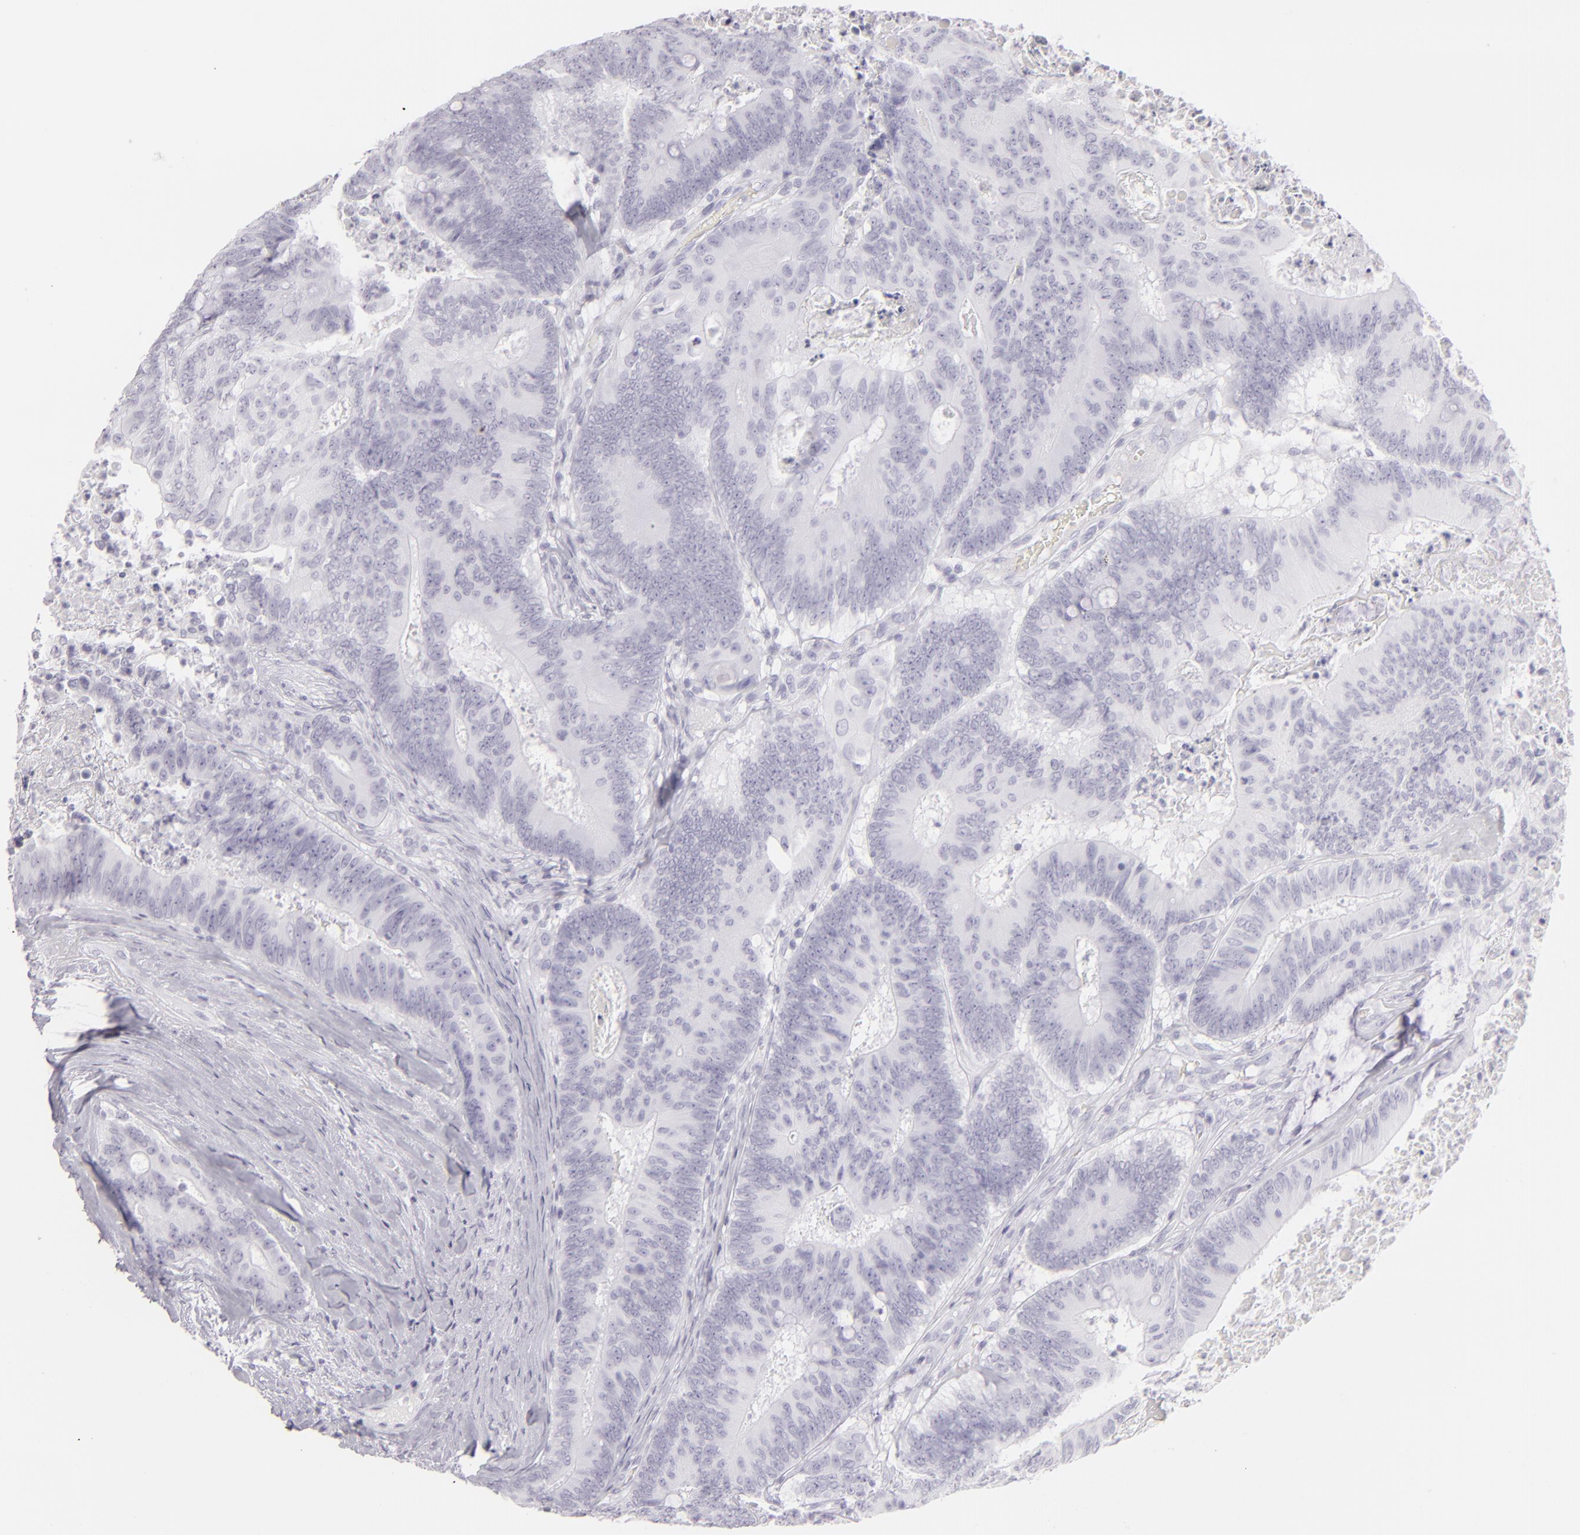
{"staining": {"intensity": "negative", "quantity": "none", "location": "none"}, "tissue": "colorectal cancer", "cell_type": "Tumor cells", "image_type": "cancer", "snomed": [{"axis": "morphology", "description": "Adenocarcinoma, NOS"}, {"axis": "topography", "description": "Colon"}], "caption": "This micrograph is of colorectal cancer stained with IHC to label a protein in brown with the nuclei are counter-stained blue. There is no positivity in tumor cells. (DAB immunohistochemistry visualized using brightfield microscopy, high magnification).", "gene": "FLG", "patient": {"sex": "male", "age": 65}}